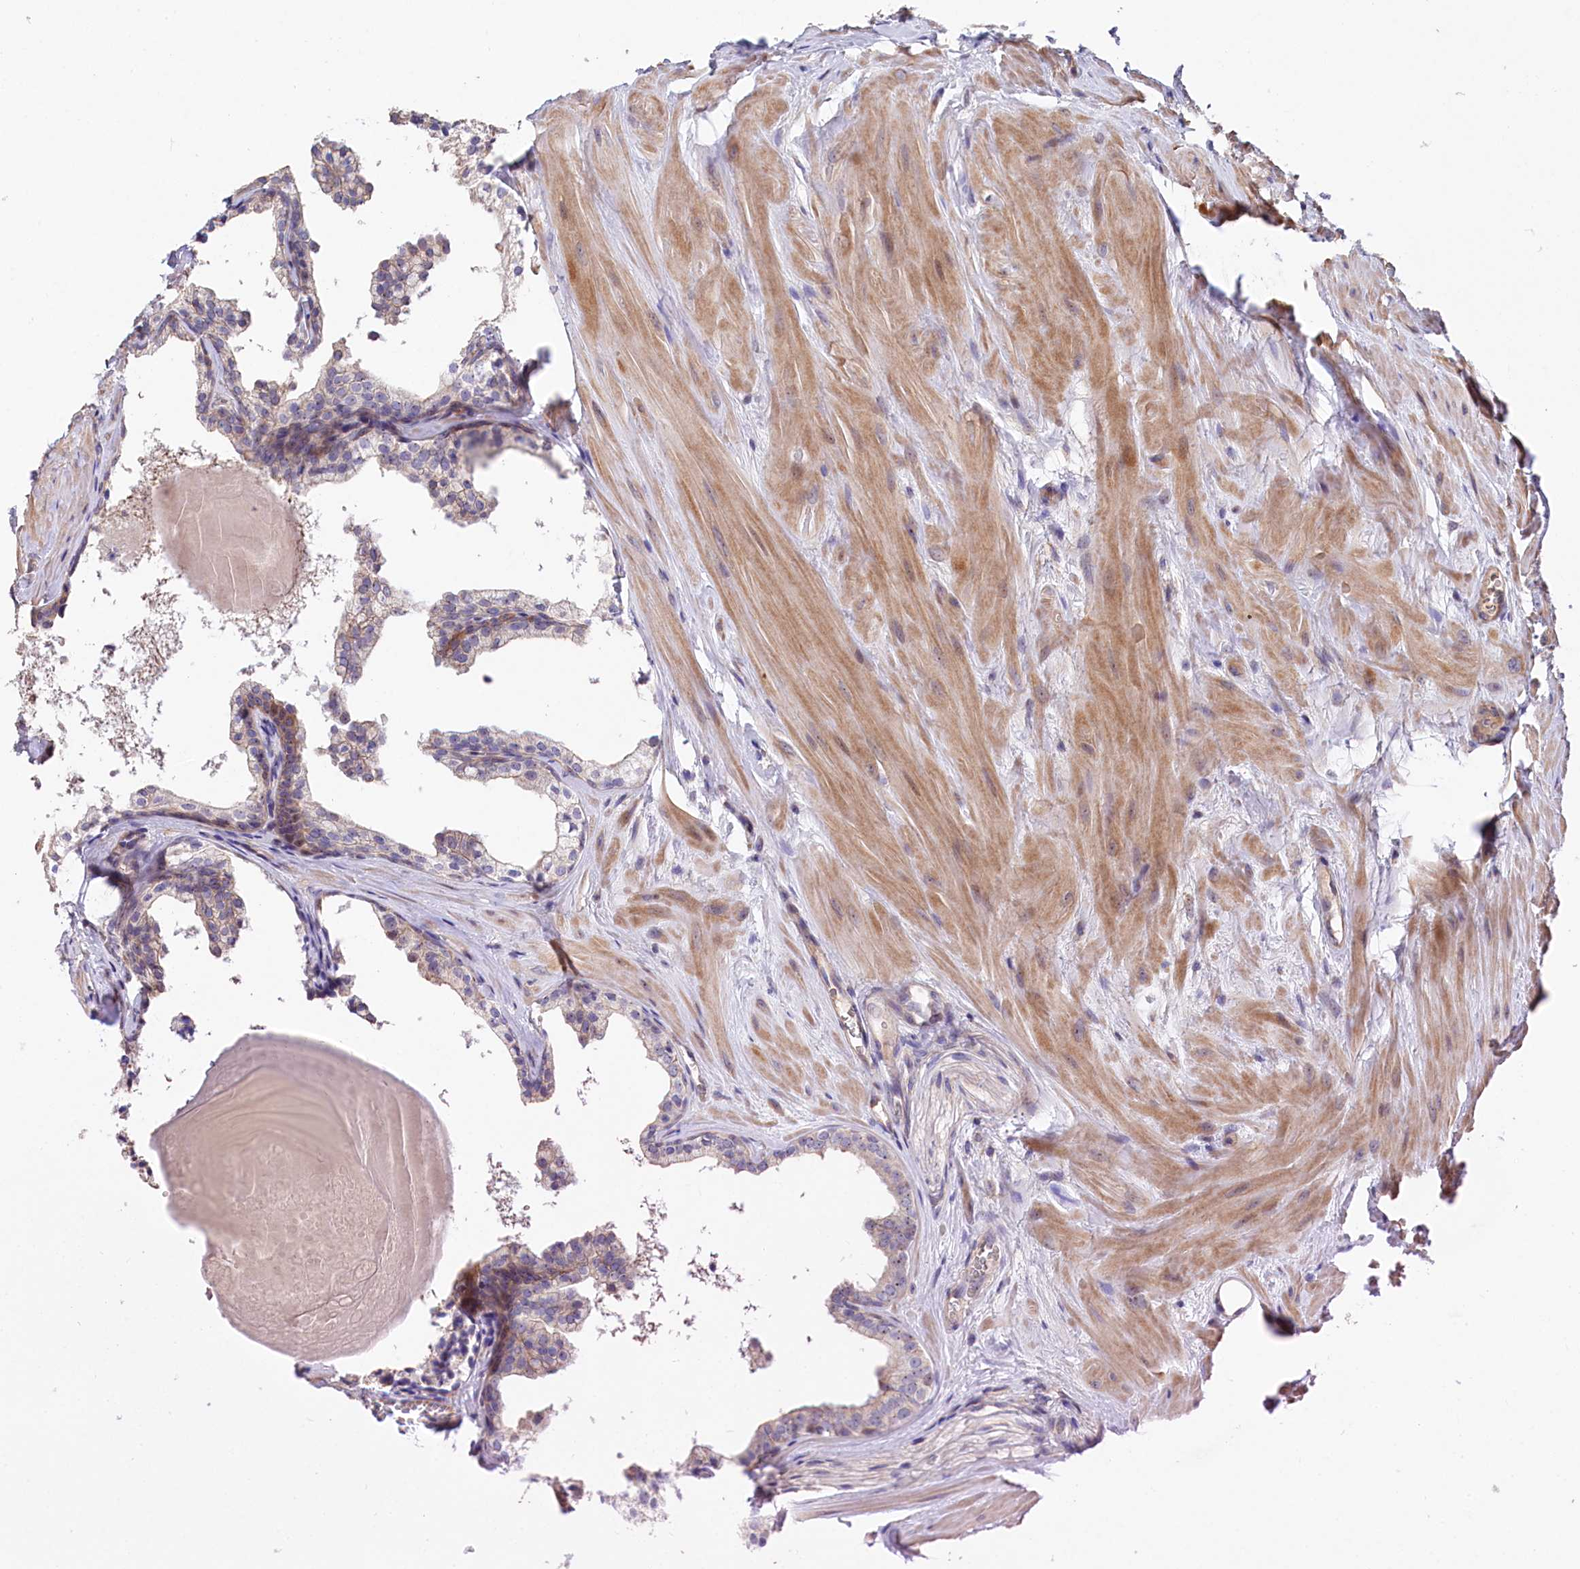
{"staining": {"intensity": "moderate", "quantity": "<25%", "location": "cytoplasmic/membranous"}, "tissue": "prostate cancer", "cell_type": "Tumor cells", "image_type": "cancer", "snomed": [{"axis": "morphology", "description": "Adenocarcinoma, Low grade"}, {"axis": "topography", "description": "Prostate"}], "caption": "Tumor cells show moderate cytoplasmic/membranous staining in about <25% of cells in low-grade adenocarcinoma (prostate). (DAB IHC, brown staining for protein, blue staining for nuclei).", "gene": "RPUSD3", "patient": {"sex": "male", "age": 47}}